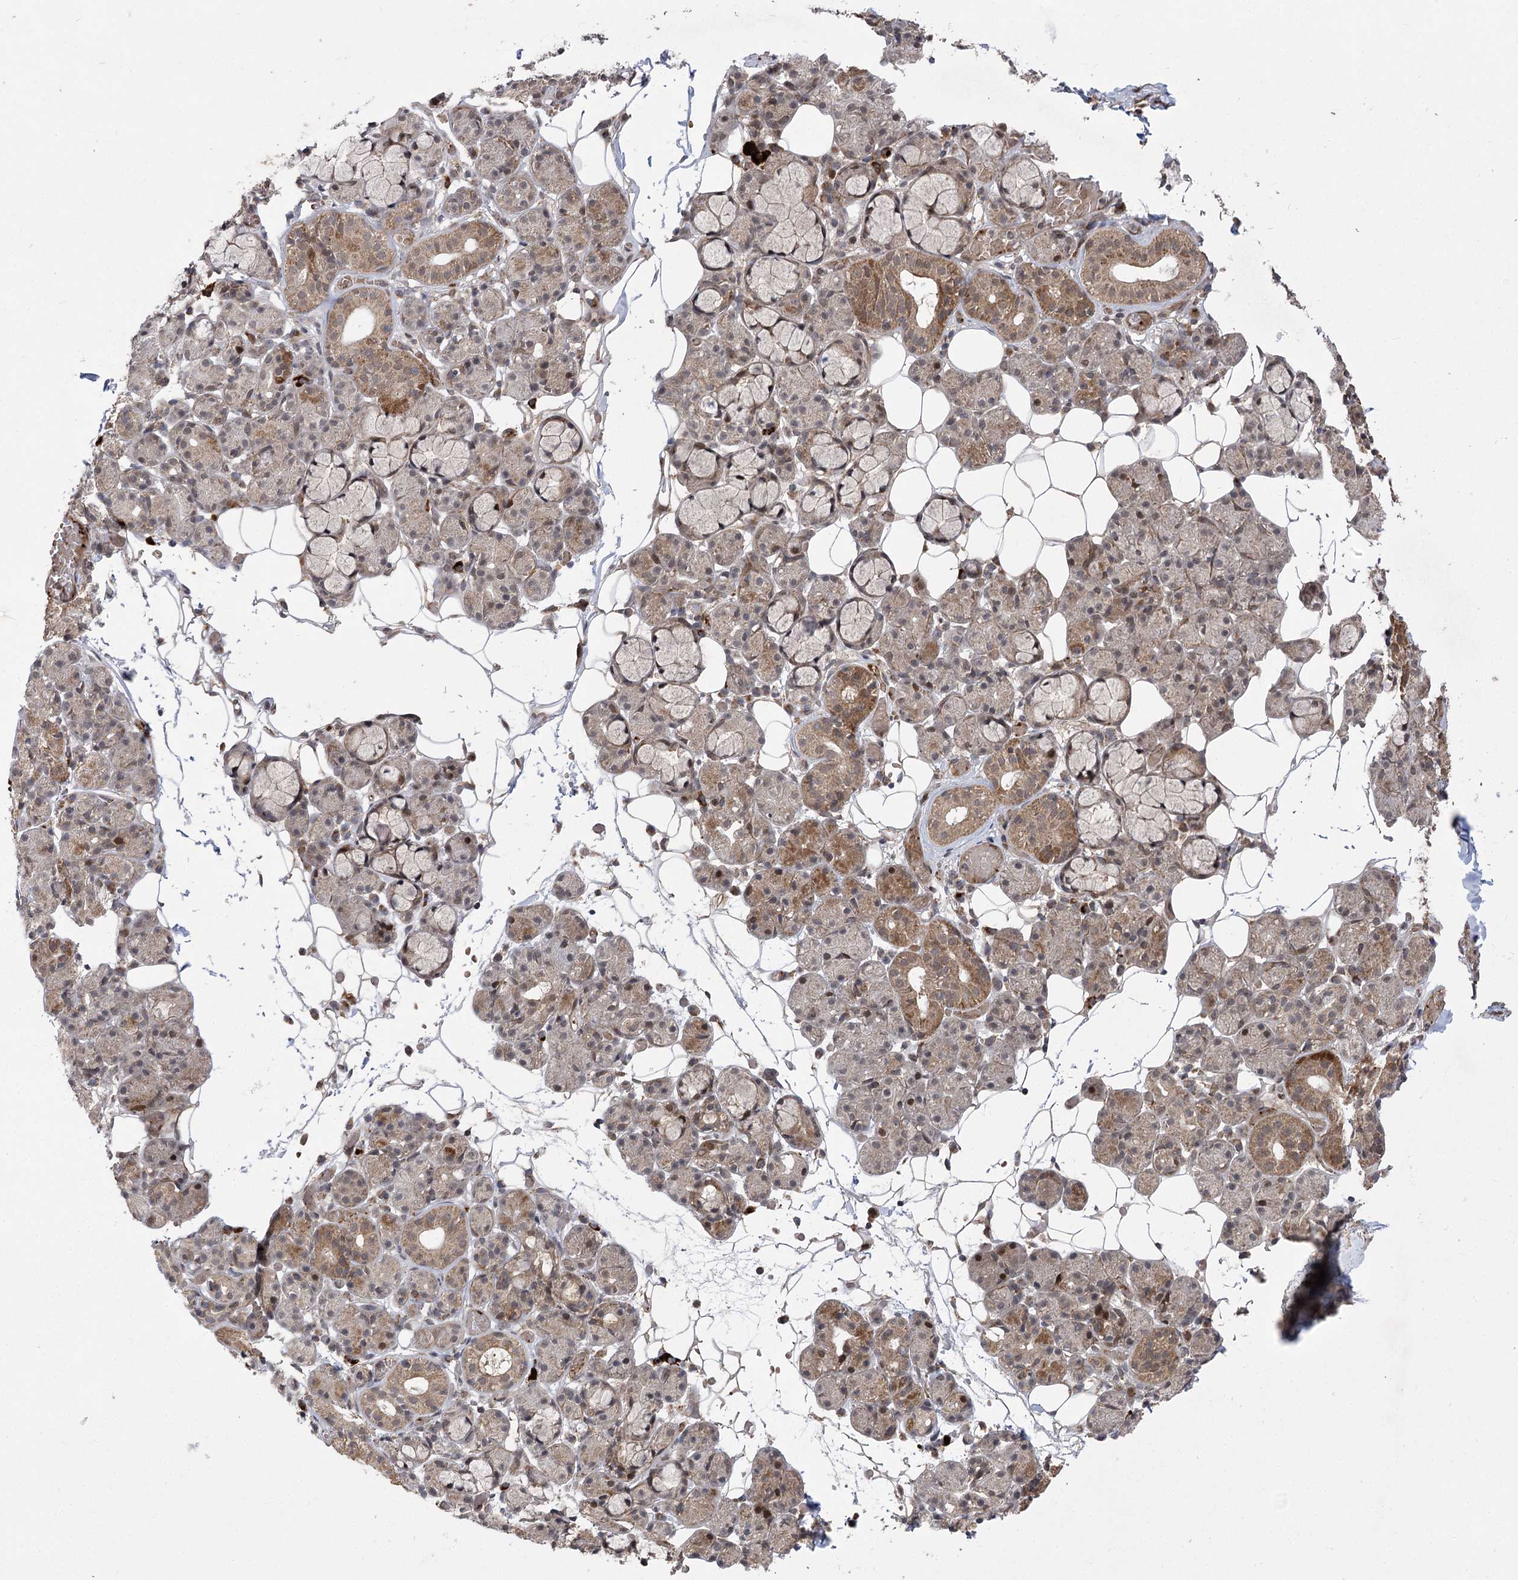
{"staining": {"intensity": "moderate", "quantity": "25%-75%", "location": "cytoplasmic/membranous,nuclear"}, "tissue": "salivary gland", "cell_type": "Glandular cells", "image_type": "normal", "snomed": [{"axis": "morphology", "description": "Normal tissue, NOS"}, {"axis": "topography", "description": "Salivary gland"}], "caption": "Protein staining demonstrates moderate cytoplasmic/membranous,nuclear staining in about 25%-75% of glandular cells in unremarkable salivary gland.", "gene": "TENM2", "patient": {"sex": "male", "age": 63}}